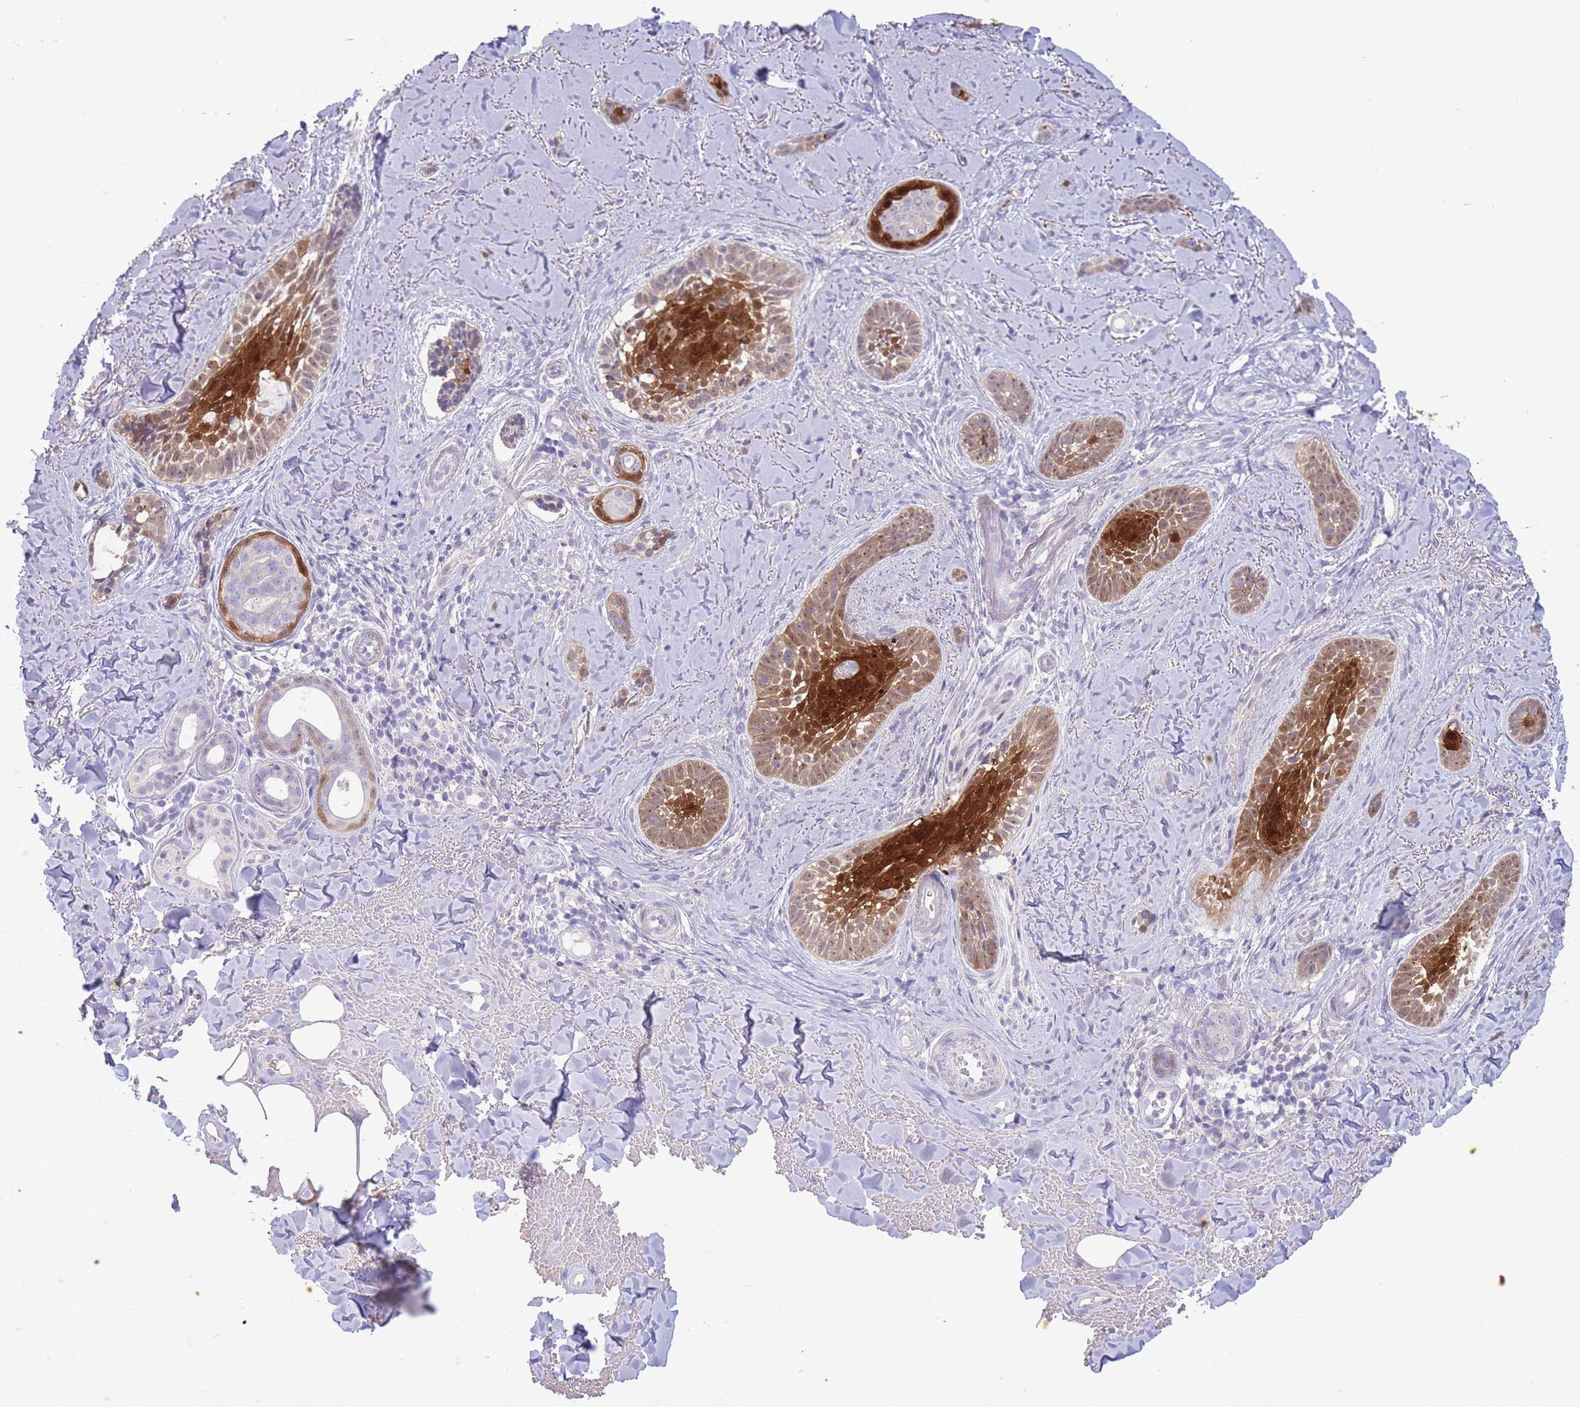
{"staining": {"intensity": "moderate", "quantity": ">75%", "location": "cytoplasmic/membranous,nuclear"}, "tissue": "skin cancer", "cell_type": "Tumor cells", "image_type": "cancer", "snomed": [{"axis": "morphology", "description": "Basal cell carcinoma"}, {"axis": "topography", "description": "Skin"}], "caption": "Protein analysis of skin cancer tissue displays moderate cytoplasmic/membranous and nuclear positivity in about >75% of tumor cells.", "gene": "FBXO46", "patient": {"sex": "female", "age": 55}}